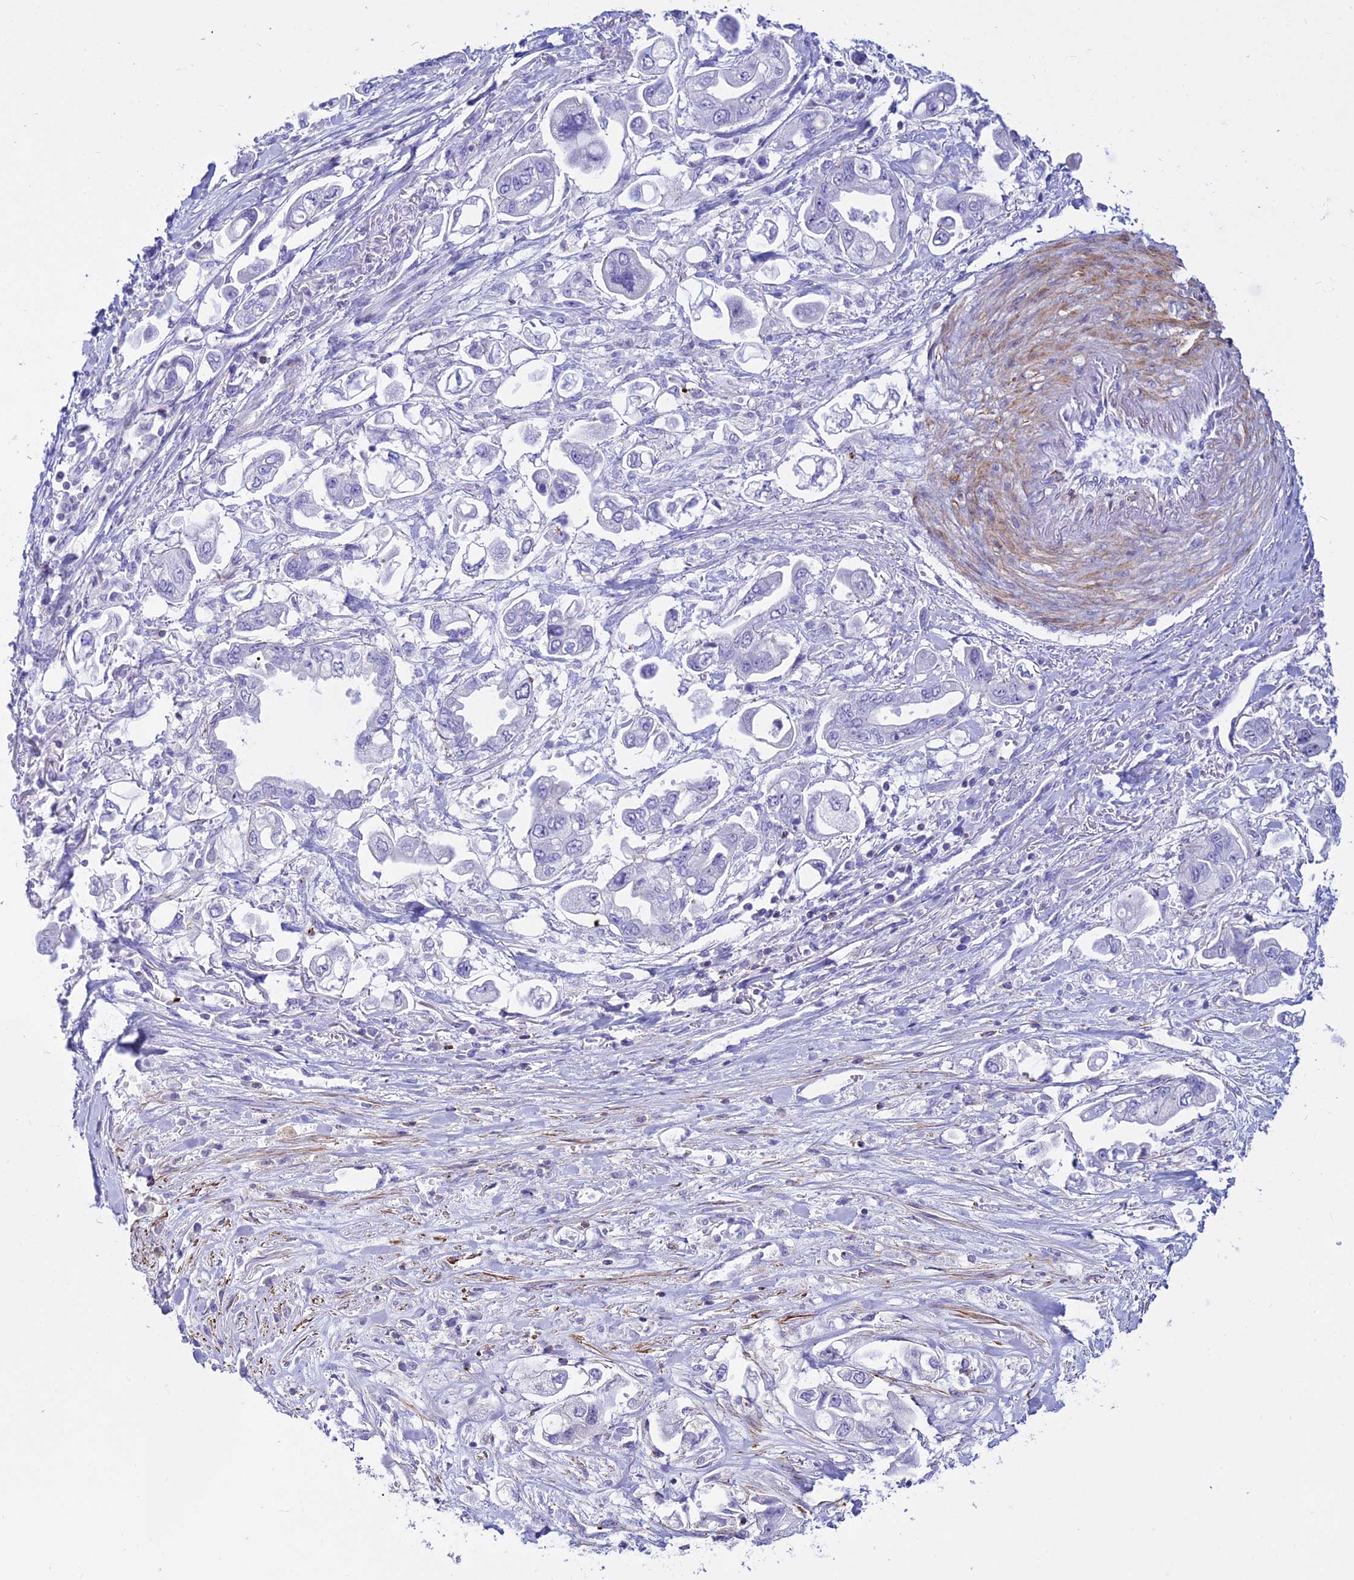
{"staining": {"intensity": "negative", "quantity": "none", "location": "none"}, "tissue": "stomach cancer", "cell_type": "Tumor cells", "image_type": "cancer", "snomed": [{"axis": "morphology", "description": "Adenocarcinoma, NOS"}, {"axis": "topography", "description": "Stomach"}], "caption": "Immunohistochemistry (IHC) photomicrograph of neoplastic tissue: human stomach cancer (adenocarcinoma) stained with DAB shows no significant protein staining in tumor cells.", "gene": "DLX1", "patient": {"sex": "male", "age": 62}}